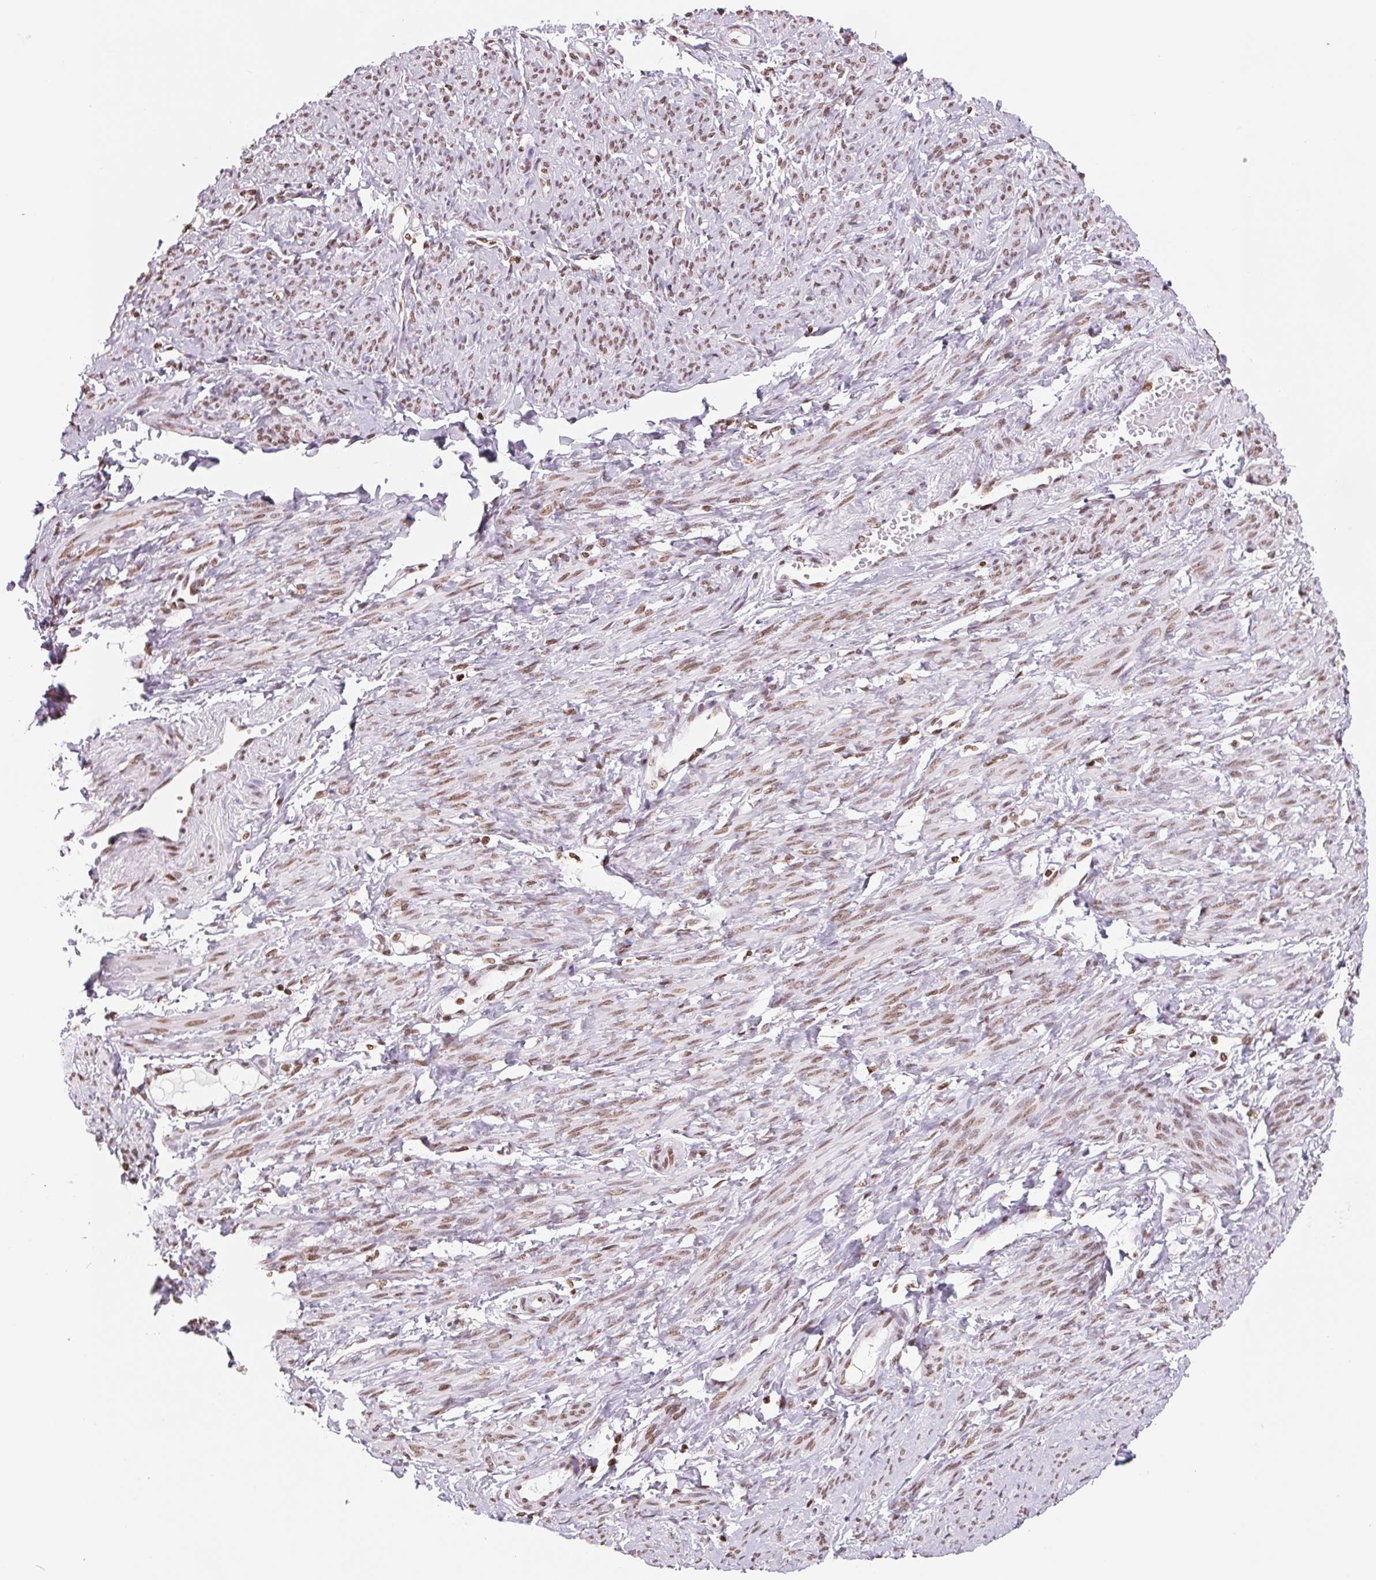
{"staining": {"intensity": "moderate", "quantity": ">75%", "location": "nuclear"}, "tissue": "smooth muscle", "cell_type": "Smooth muscle cells", "image_type": "normal", "snomed": [{"axis": "morphology", "description": "Normal tissue, NOS"}, {"axis": "topography", "description": "Smooth muscle"}], "caption": "This image displays unremarkable smooth muscle stained with immunohistochemistry to label a protein in brown. The nuclear of smooth muscle cells show moderate positivity for the protein. Nuclei are counter-stained blue.", "gene": "SMIM12", "patient": {"sex": "female", "age": 65}}